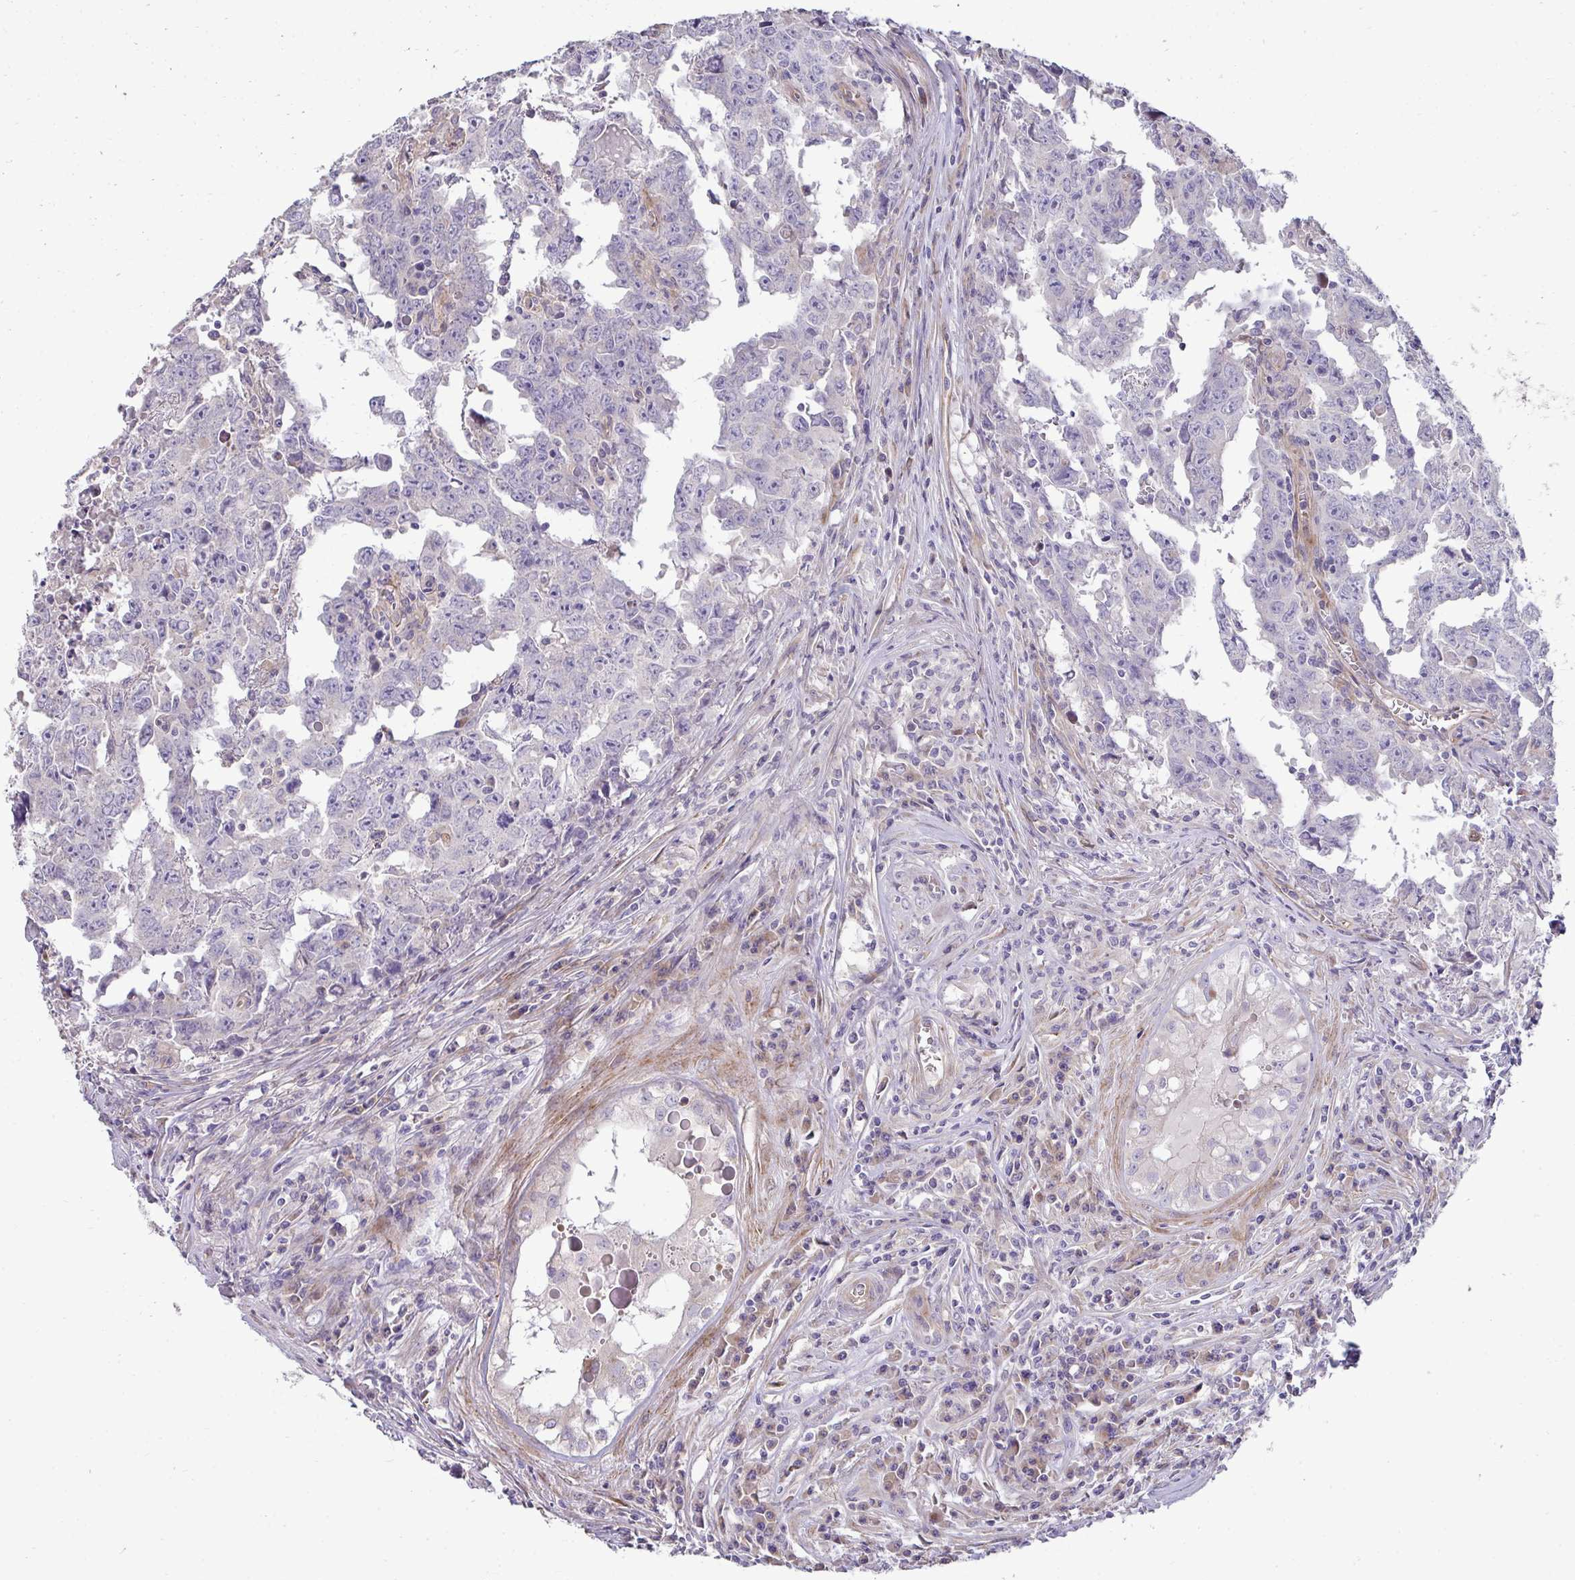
{"staining": {"intensity": "negative", "quantity": "none", "location": "none"}, "tissue": "testis cancer", "cell_type": "Tumor cells", "image_type": "cancer", "snomed": [{"axis": "morphology", "description": "Carcinoma, Embryonal, NOS"}, {"axis": "topography", "description": "Testis"}], "caption": "Testis cancer (embryonal carcinoma) was stained to show a protein in brown. There is no significant expression in tumor cells.", "gene": "SH2D1B", "patient": {"sex": "male", "age": 22}}